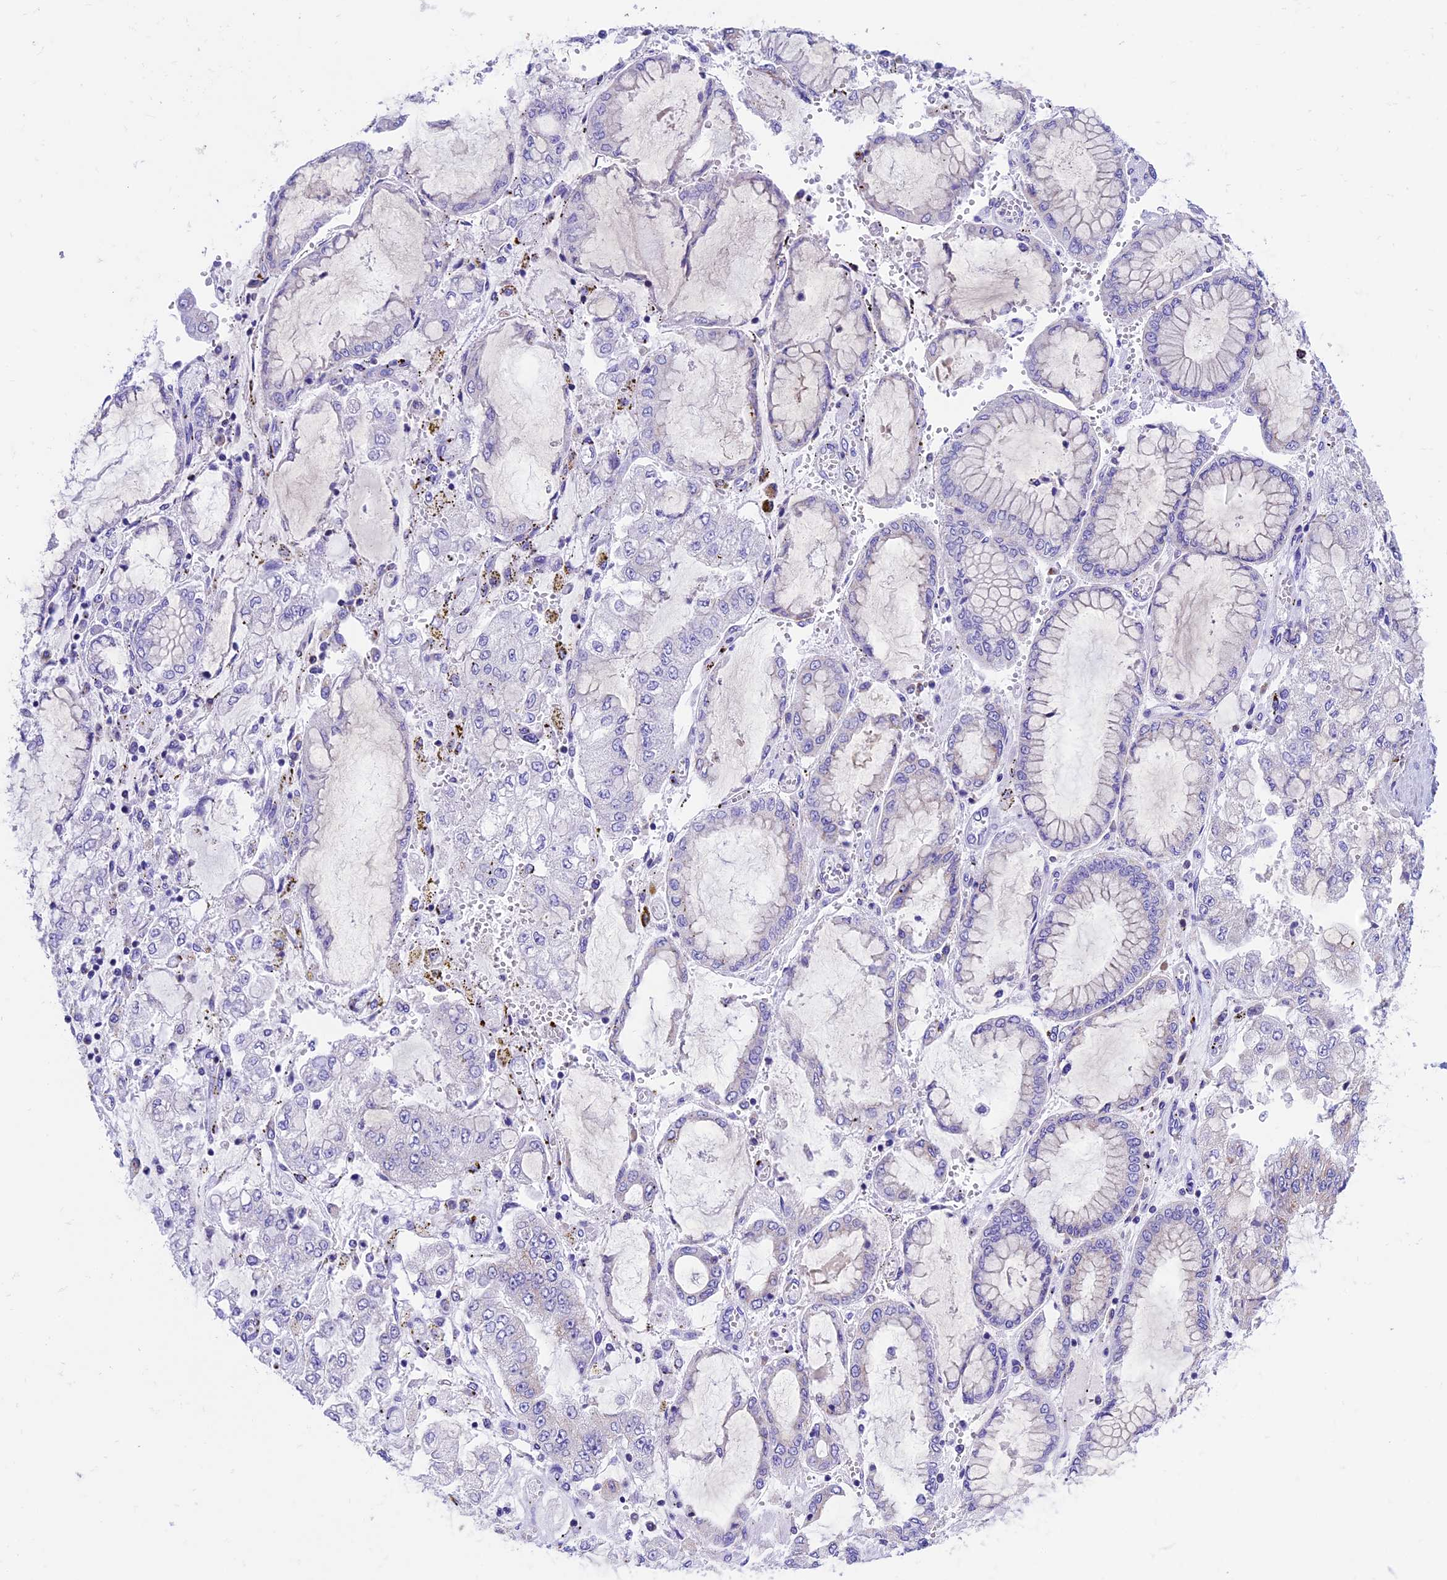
{"staining": {"intensity": "negative", "quantity": "none", "location": "none"}, "tissue": "stomach cancer", "cell_type": "Tumor cells", "image_type": "cancer", "snomed": [{"axis": "morphology", "description": "Adenocarcinoma, NOS"}, {"axis": "topography", "description": "Stomach"}], "caption": "The micrograph demonstrates no staining of tumor cells in stomach adenocarcinoma.", "gene": "SLC8B1", "patient": {"sex": "male", "age": 76}}